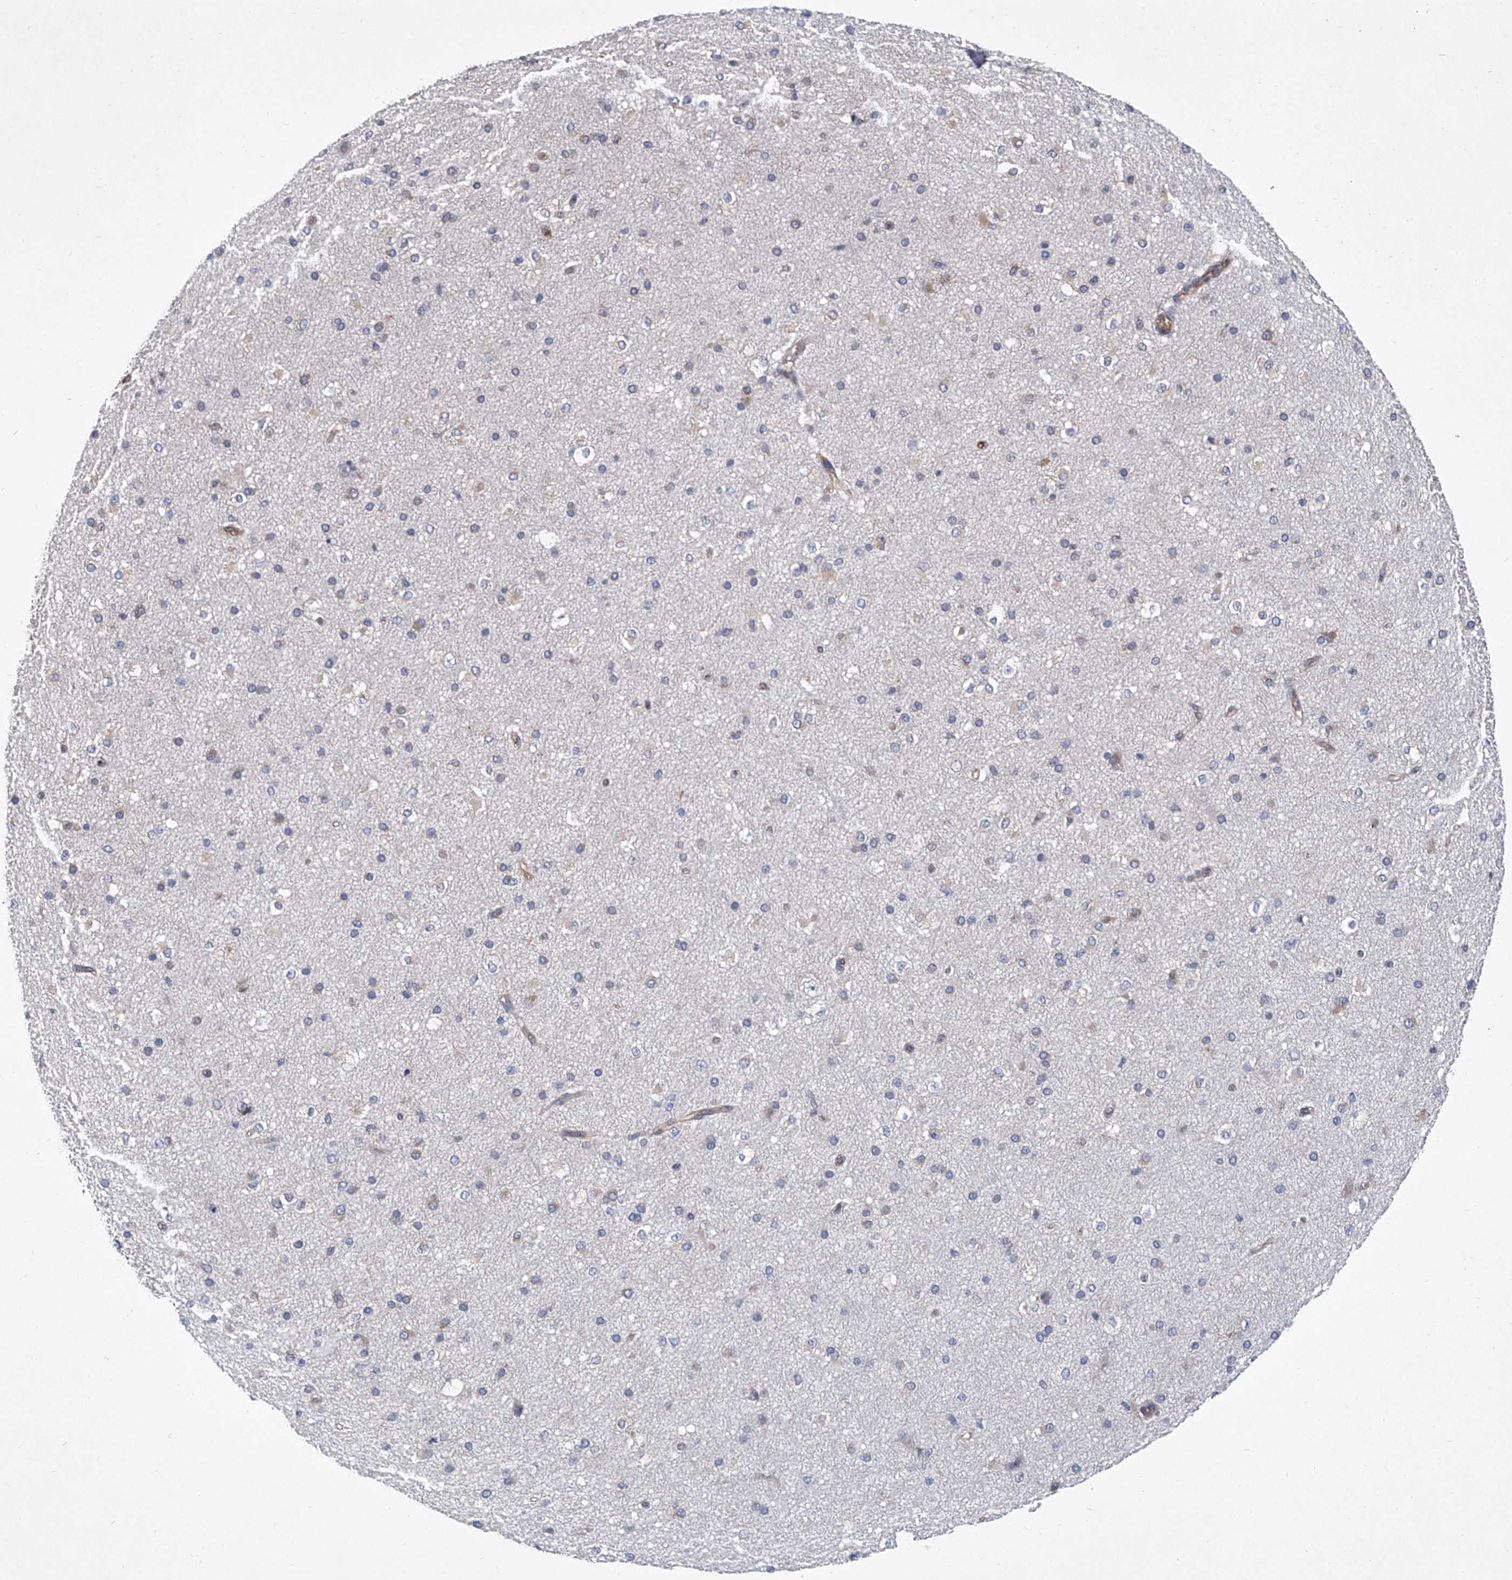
{"staining": {"intensity": "weak", "quantity": "25%-75%", "location": "cytoplasmic/membranous"}, "tissue": "cerebral cortex", "cell_type": "Endothelial cells", "image_type": "normal", "snomed": [{"axis": "morphology", "description": "Normal tissue, NOS"}, {"axis": "morphology", "description": "Developmental malformation"}, {"axis": "topography", "description": "Cerebral cortex"}], "caption": "IHC staining of benign cerebral cortex, which displays low levels of weak cytoplasmic/membranous positivity in approximately 25%-75% of endothelial cells indicating weak cytoplasmic/membranous protein expression. The staining was performed using DAB (brown) for protein detection and nuclei were counterstained in hematoxylin (blue).", "gene": "ASCC3", "patient": {"sex": "female", "age": 30}}